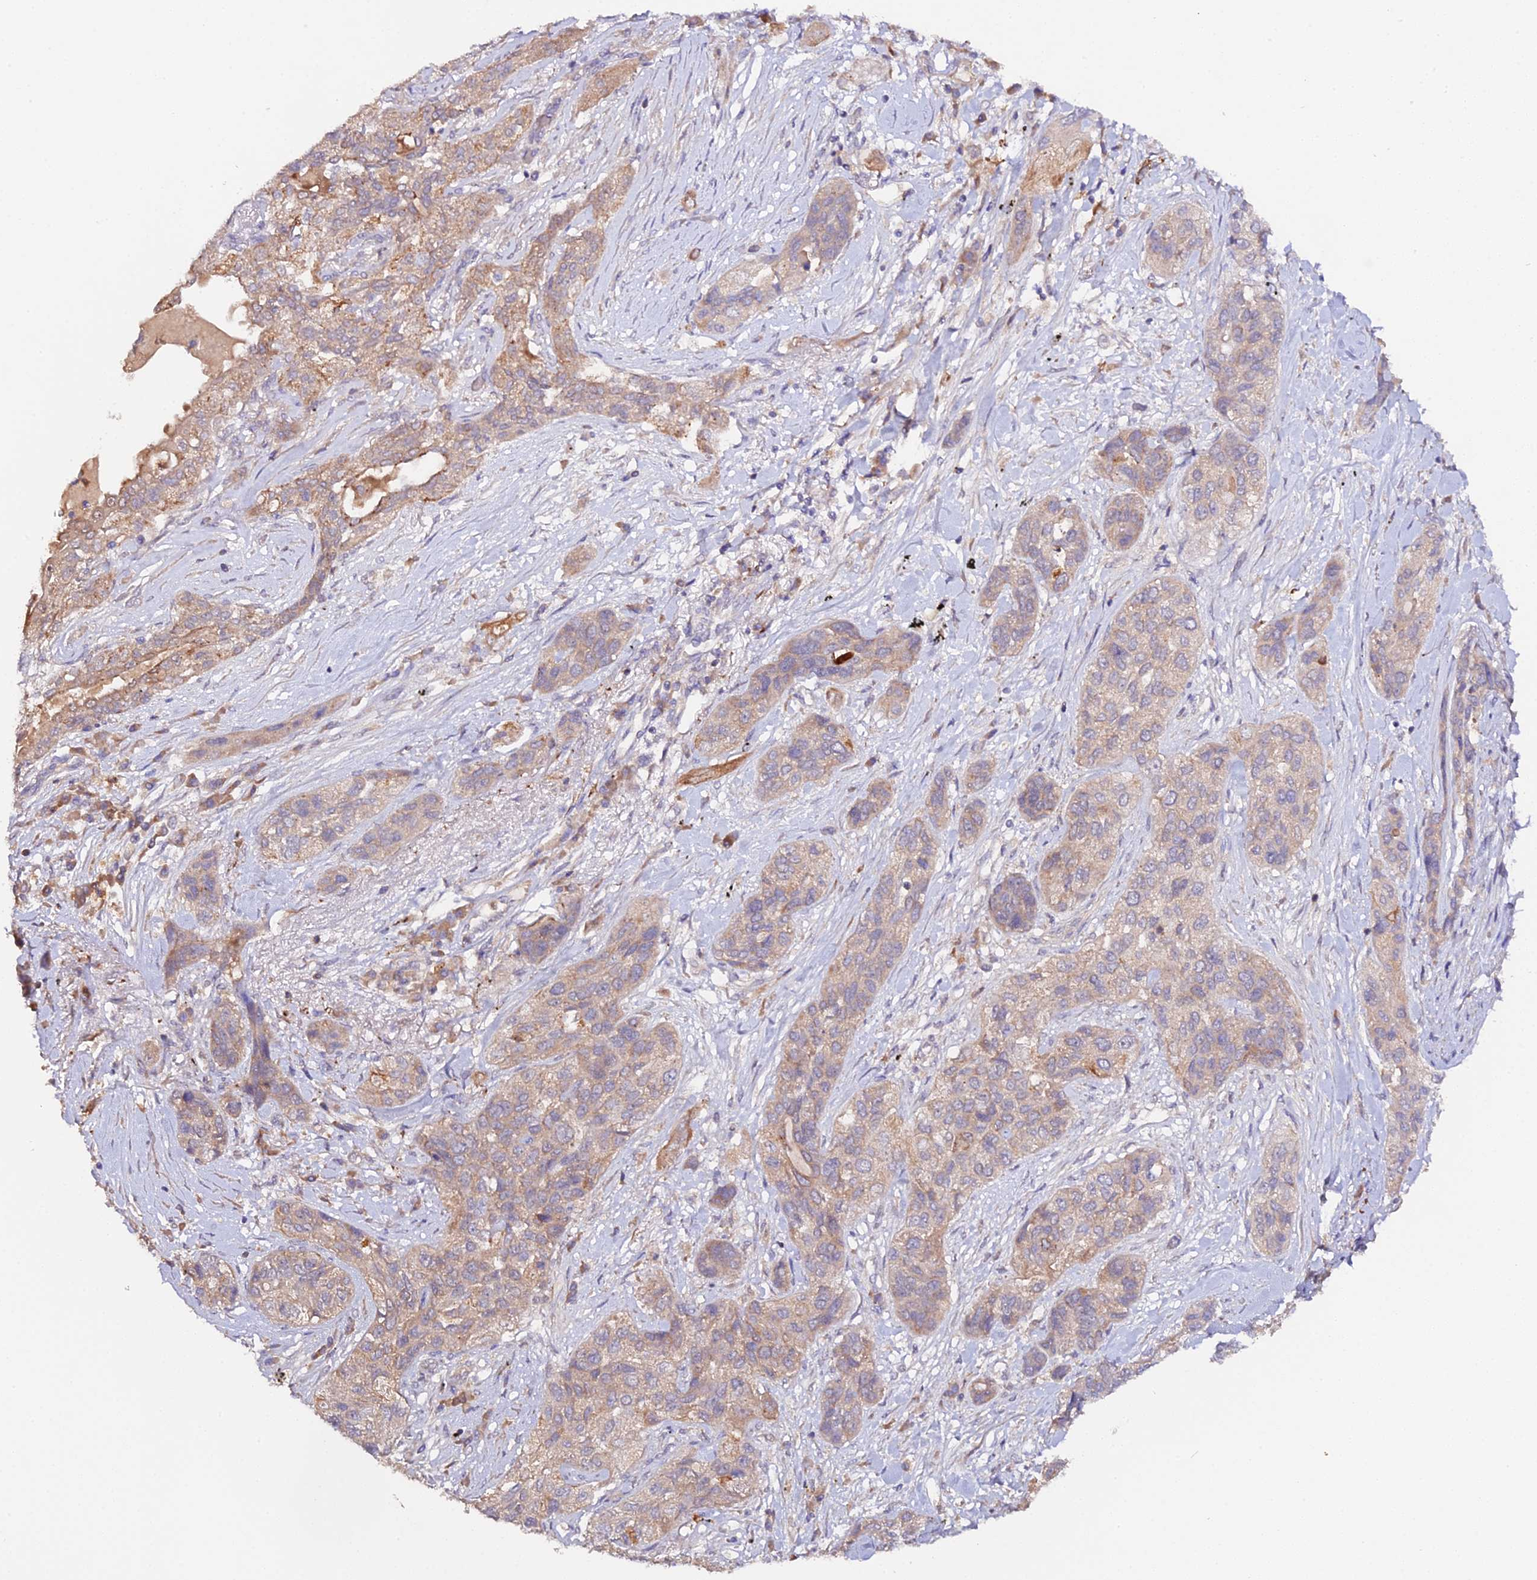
{"staining": {"intensity": "weak", "quantity": ">75%", "location": "cytoplasmic/membranous"}, "tissue": "lung cancer", "cell_type": "Tumor cells", "image_type": "cancer", "snomed": [{"axis": "morphology", "description": "Squamous cell carcinoma, NOS"}, {"axis": "topography", "description": "Lung"}], "caption": "A high-resolution histopathology image shows immunohistochemistry (IHC) staining of lung squamous cell carcinoma, which displays weak cytoplasmic/membranous staining in approximately >75% of tumor cells.", "gene": "TRIM26", "patient": {"sex": "female", "age": 70}}